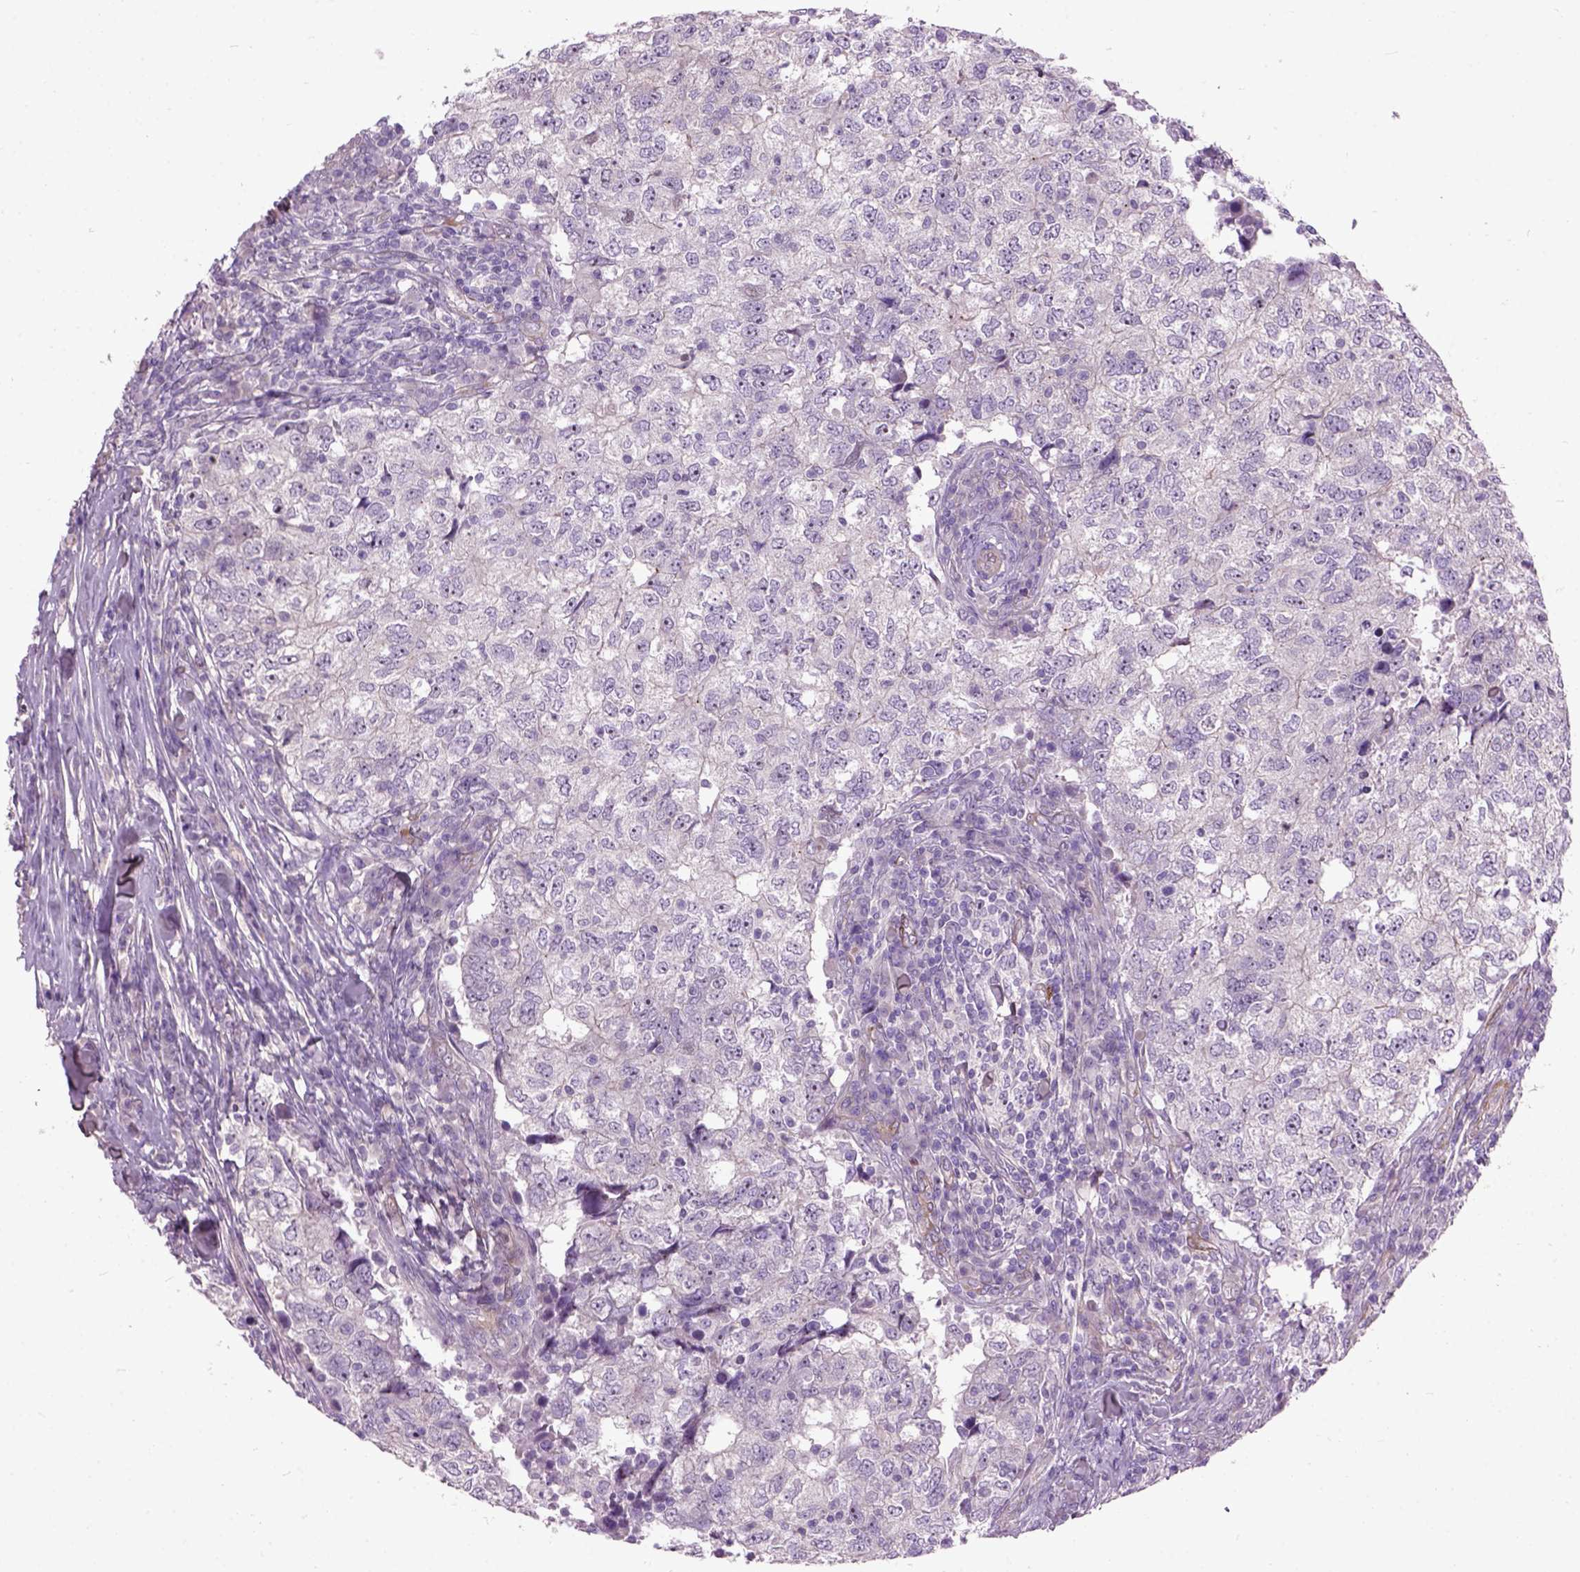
{"staining": {"intensity": "negative", "quantity": "none", "location": "none"}, "tissue": "breast cancer", "cell_type": "Tumor cells", "image_type": "cancer", "snomed": [{"axis": "morphology", "description": "Duct carcinoma"}, {"axis": "topography", "description": "Breast"}], "caption": "This is a micrograph of immunohistochemistry (IHC) staining of breast invasive ductal carcinoma, which shows no positivity in tumor cells. (Immunohistochemistry, brightfield microscopy, high magnification).", "gene": "MAPT", "patient": {"sex": "female", "age": 30}}